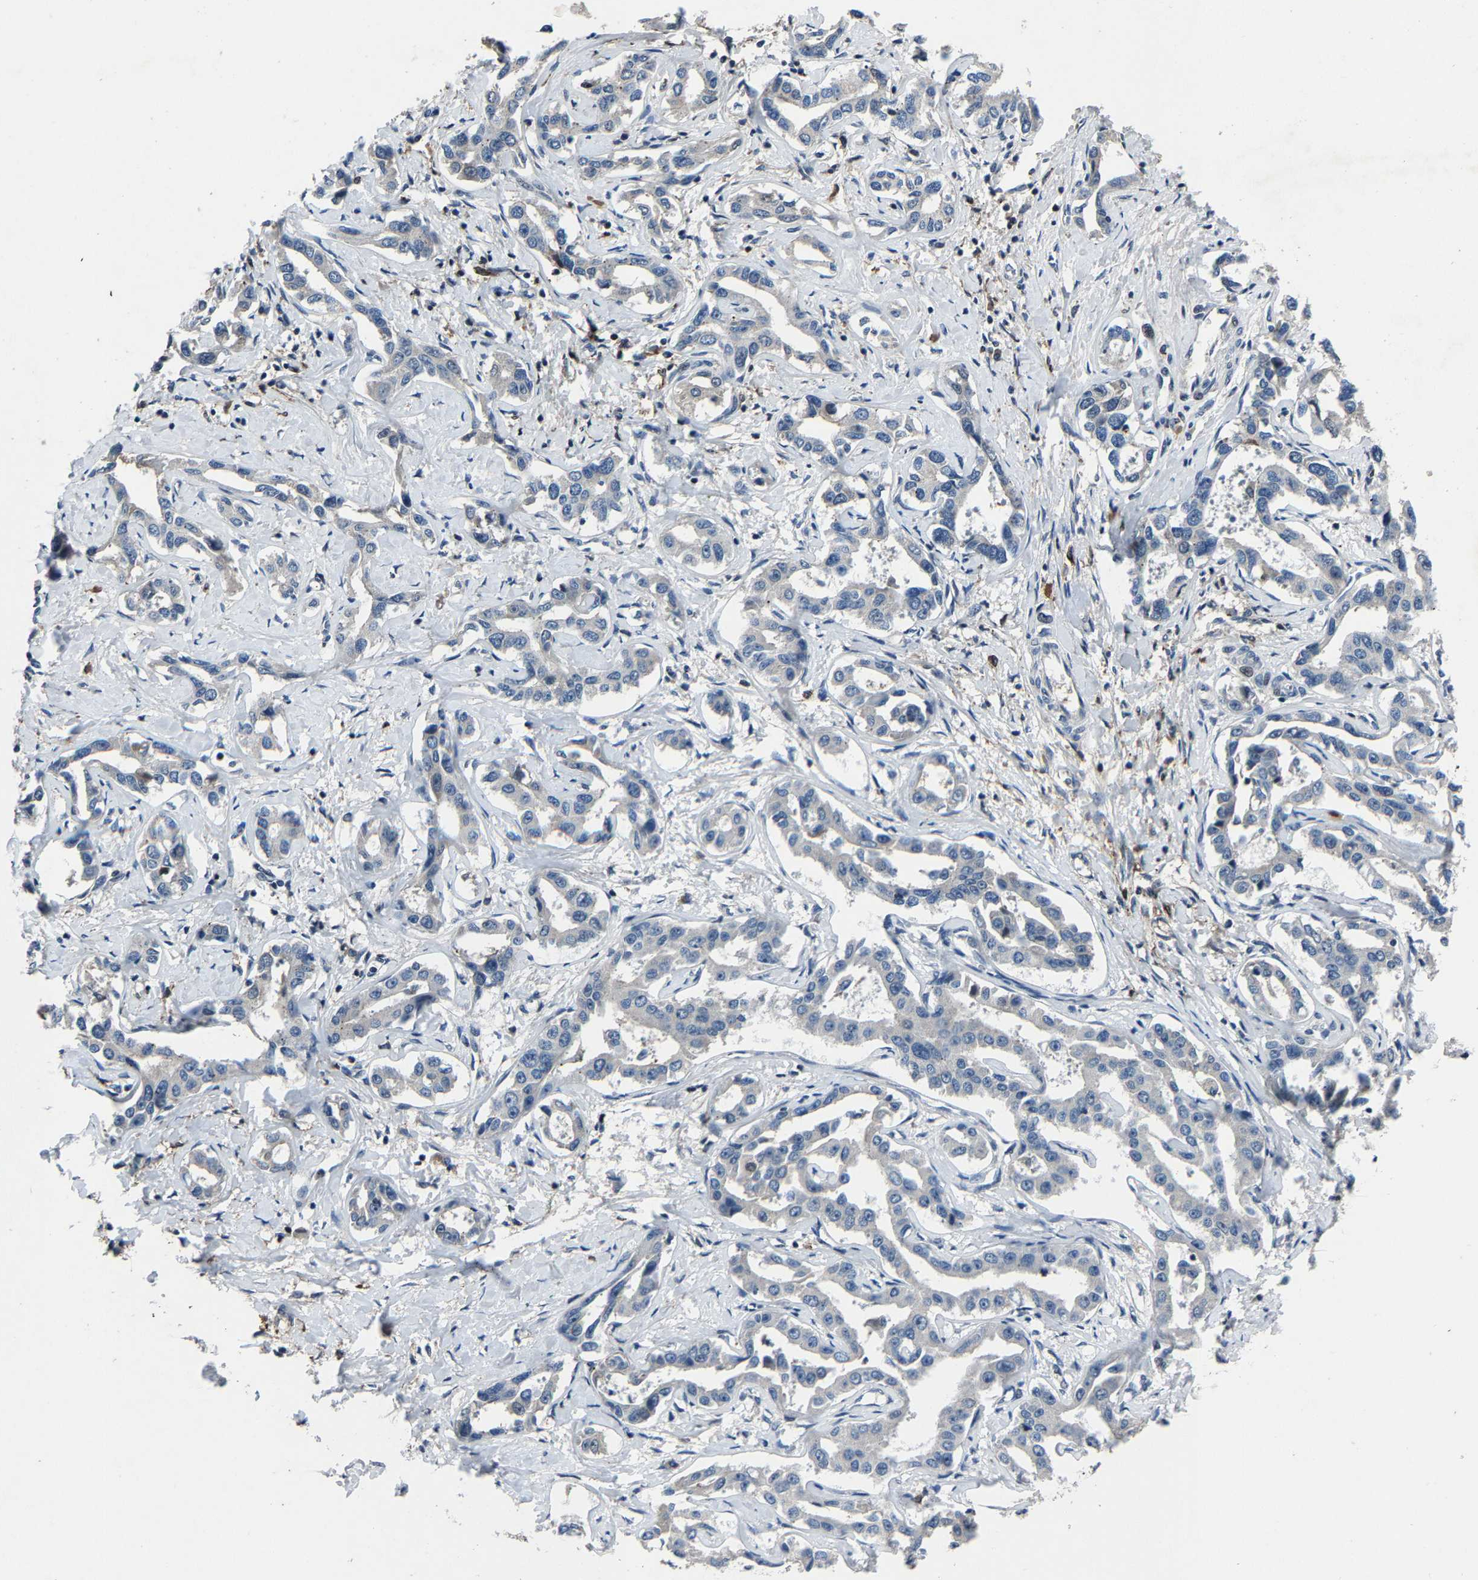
{"staining": {"intensity": "negative", "quantity": "none", "location": "none"}, "tissue": "liver cancer", "cell_type": "Tumor cells", "image_type": "cancer", "snomed": [{"axis": "morphology", "description": "Cholangiocarcinoma"}, {"axis": "topography", "description": "Liver"}], "caption": "Tumor cells are negative for protein expression in human liver cancer.", "gene": "PCNX2", "patient": {"sex": "male", "age": 59}}